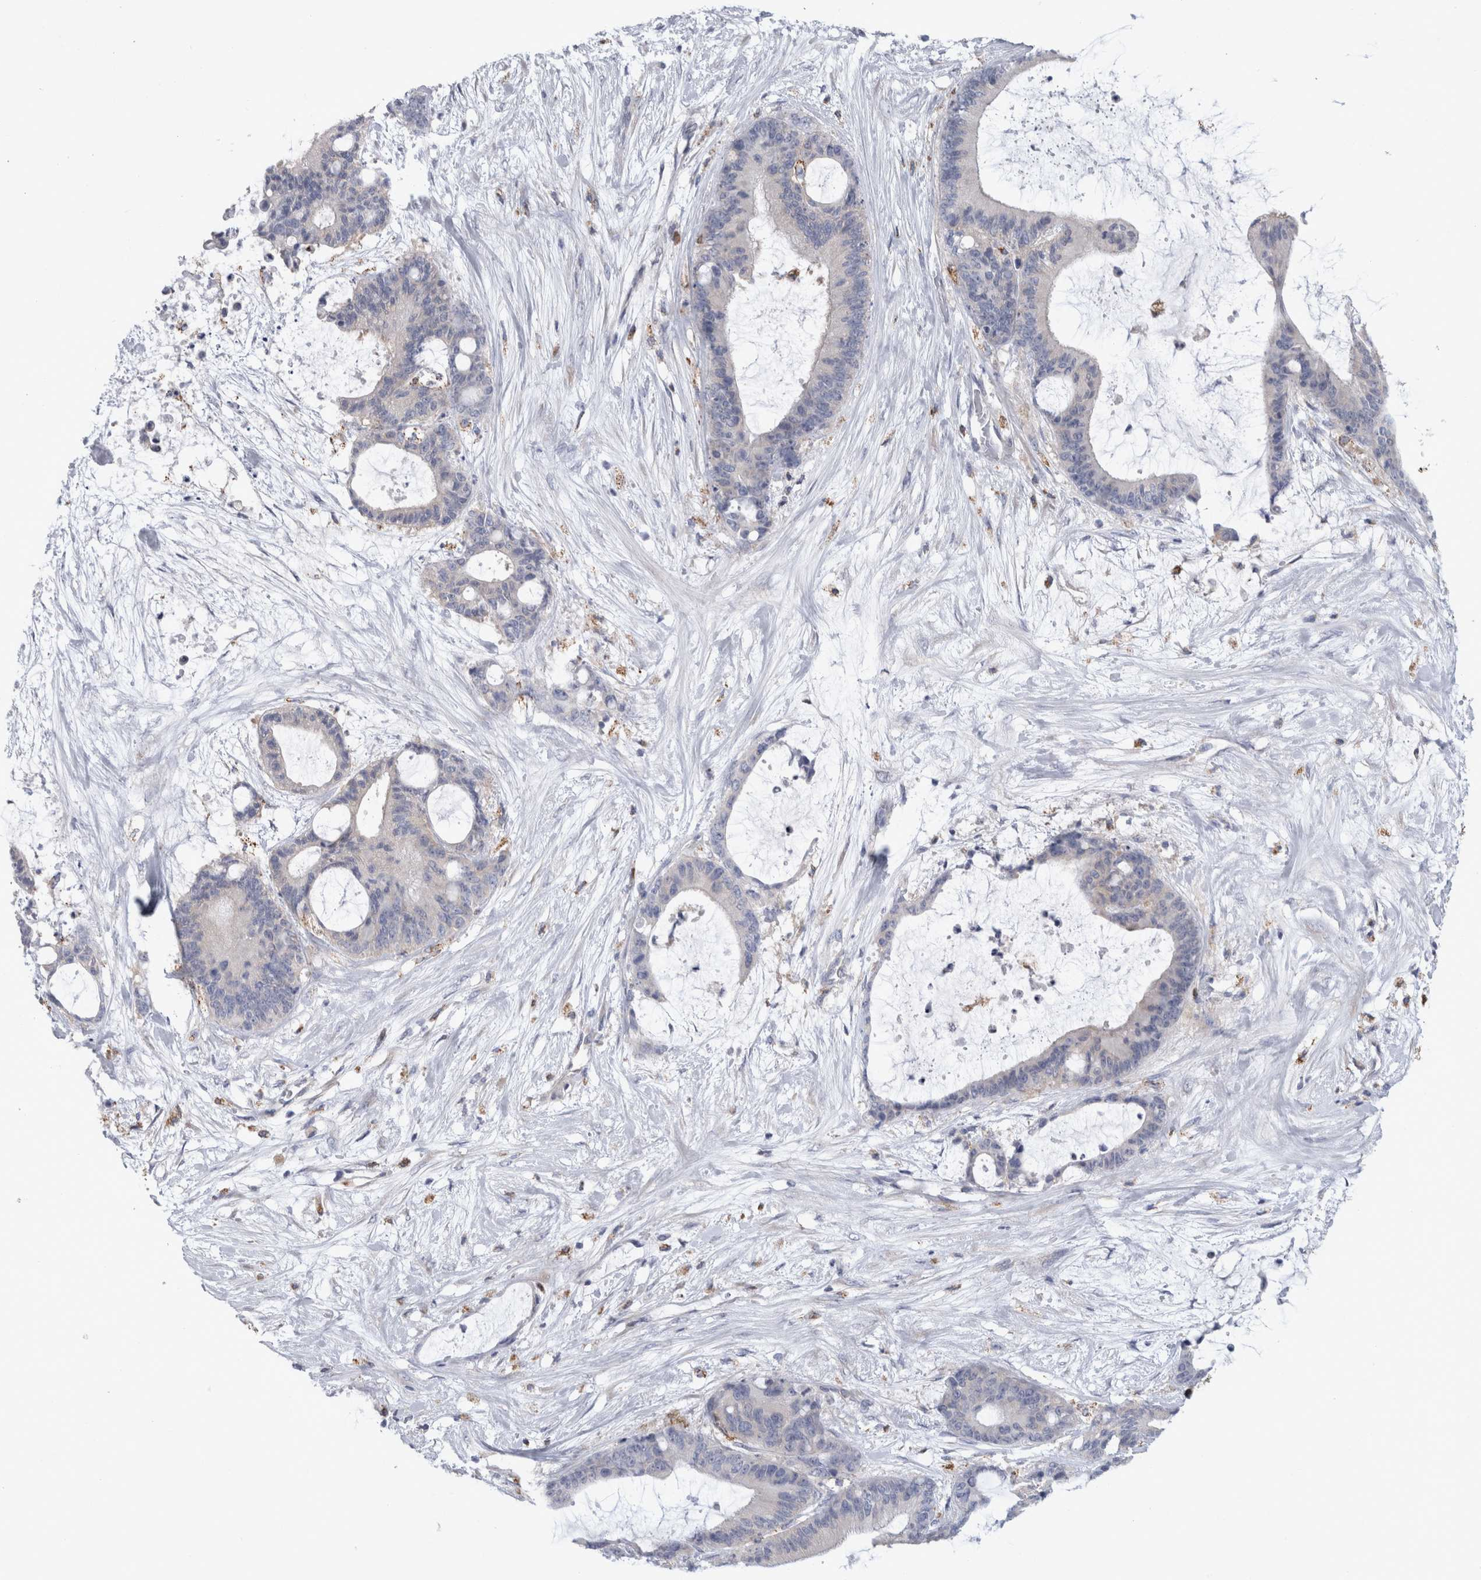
{"staining": {"intensity": "negative", "quantity": "none", "location": "none"}, "tissue": "liver cancer", "cell_type": "Tumor cells", "image_type": "cancer", "snomed": [{"axis": "morphology", "description": "Cholangiocarcinoma"}, {"axis": "topography", "description": "Liver"}], "caption": "Photomicrograph shows no protein positivity in tumor cells of liver cholangiocarcinoma tissue. (Immunohistochemistry, brightfield microscopy, high magnification).", "gene": "GATM", "patient": {"sex": "female", "age": 73}}